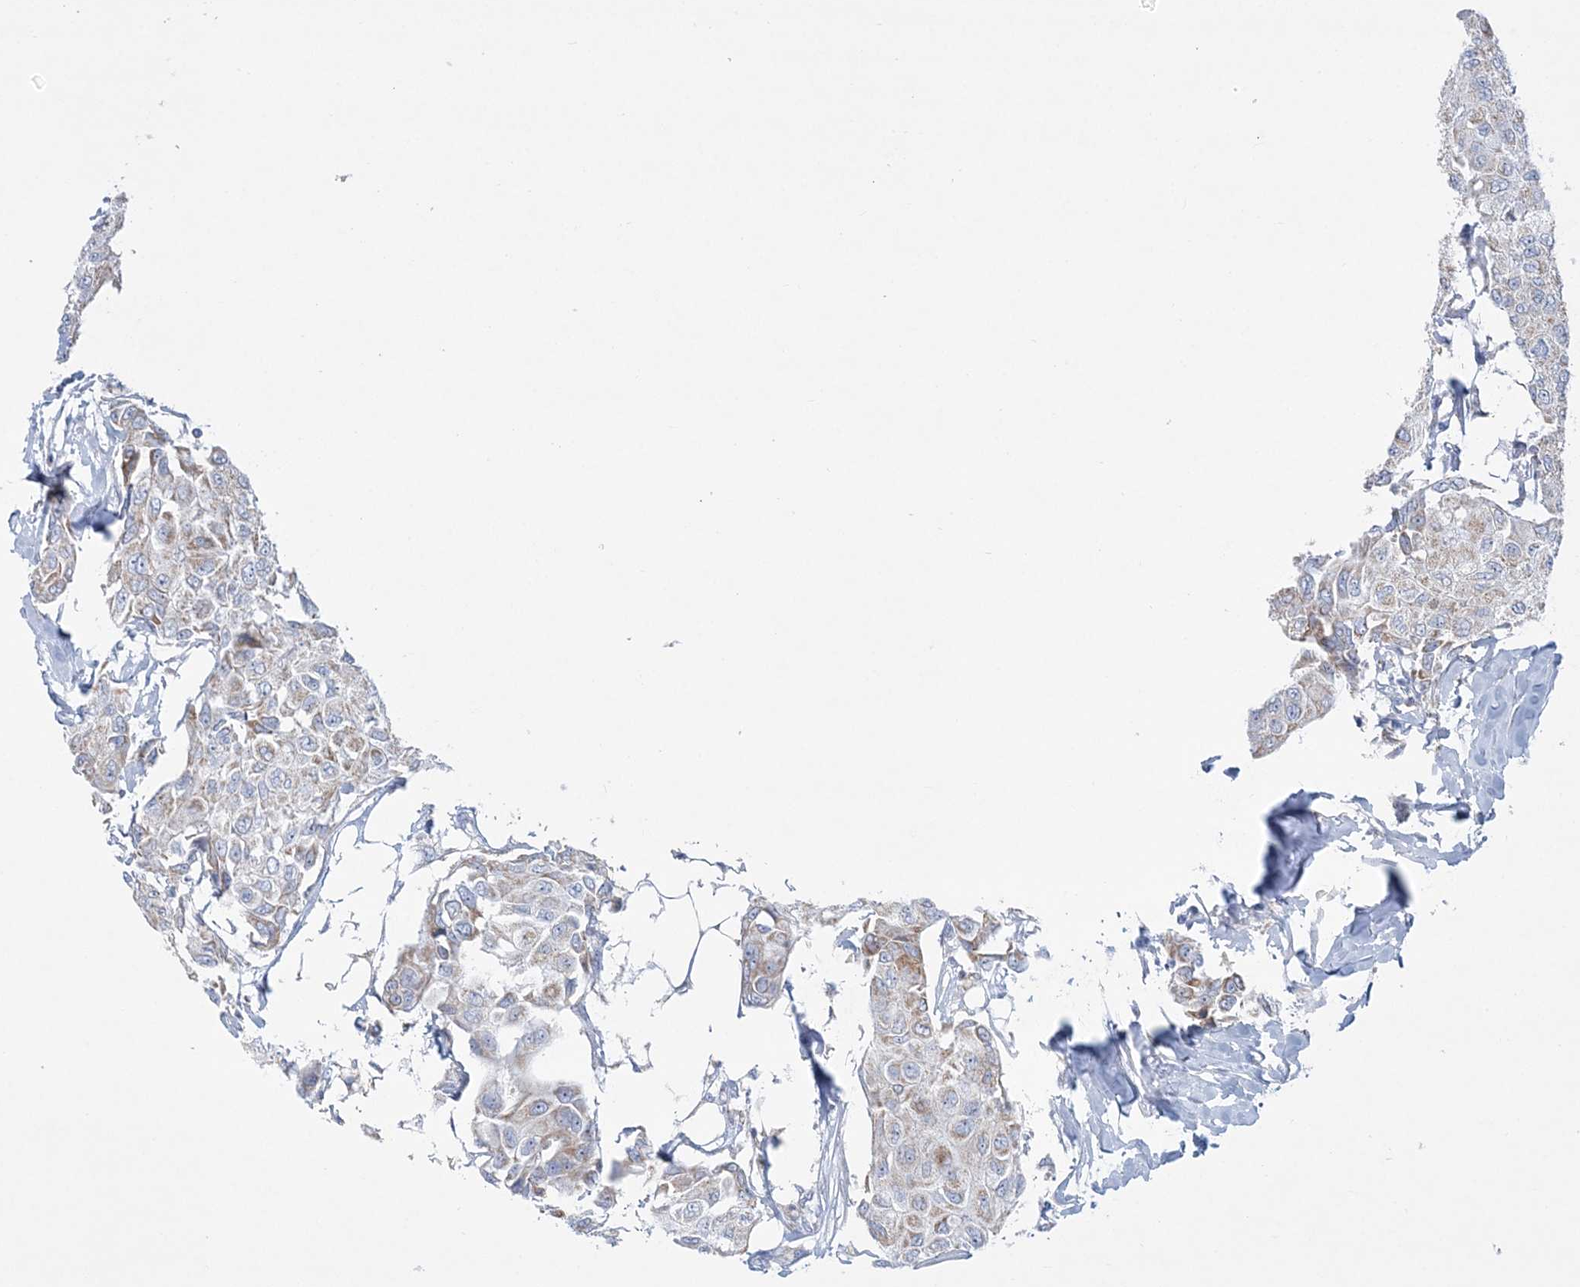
{"staining": {"intensity": "weak", "quantity": "25%-75%", "location": "cytoplasmic/membranous"}, "tissue": "breast cancer", "cell_type": "Tumor cells", "image_type": "cancer", "snomed": [{"axis": "morphology", "description": "Duct carcinoma"}, {"axis": "topography", "description": "Breast"}], "caption": "A histopathology image of breast infiltrating ductal carcinoma stained for a protein shows weak cytoplasmic/membranous brown staining in tumor cells. (Stains: DAB in brown, nuclei in blue, Microscopy: brightfield microscopy at high magnification).", "gene": "TBC1D7", "patient": {"sex": "female", "age": 80}}